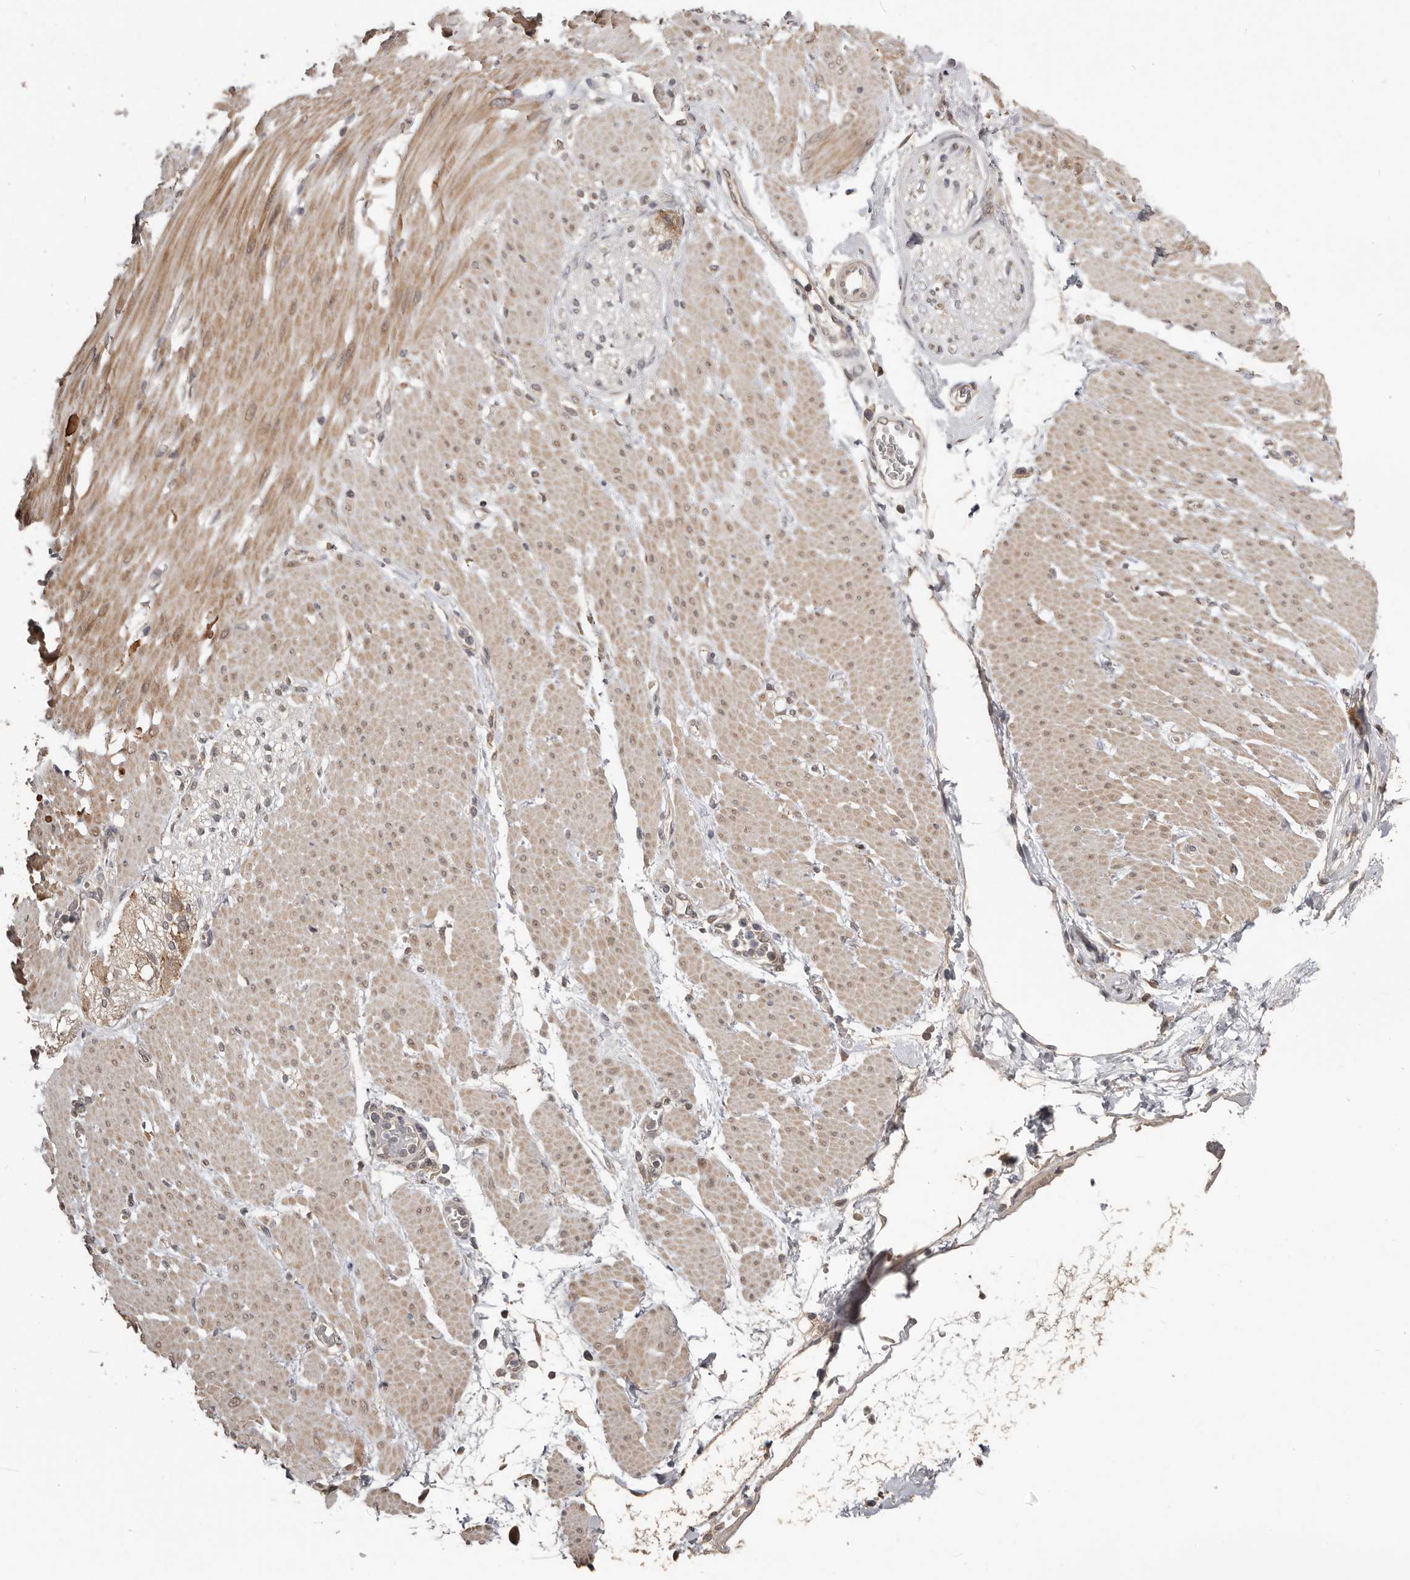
{"staining": {"intensity": "moderate", "quantity": "<25%", "location": "cytoplasmic/membranous"}, "tissue": "soft tissue", "cell_type": "Fibroblasts", "image_type": "normal", "snomed": [{"axis": "morphology", "description": "Normal tissue, NOS"}, {"axis": "morphology", "description": "Adenocarcinoma, NOS"}, {"axis": "topography", "description": "Duodenum"}, {"axis": "topography", "description": "Peripheral nerve tissue"}], "caption": "Brown immunohistochemical staining in normal soft tissue exhibits moderate cytoplasmic/membranous staining in approximately <25% of fibroblasts.", "gene": "ZFP14", "patient": {"sex": "female", "age": 60}}